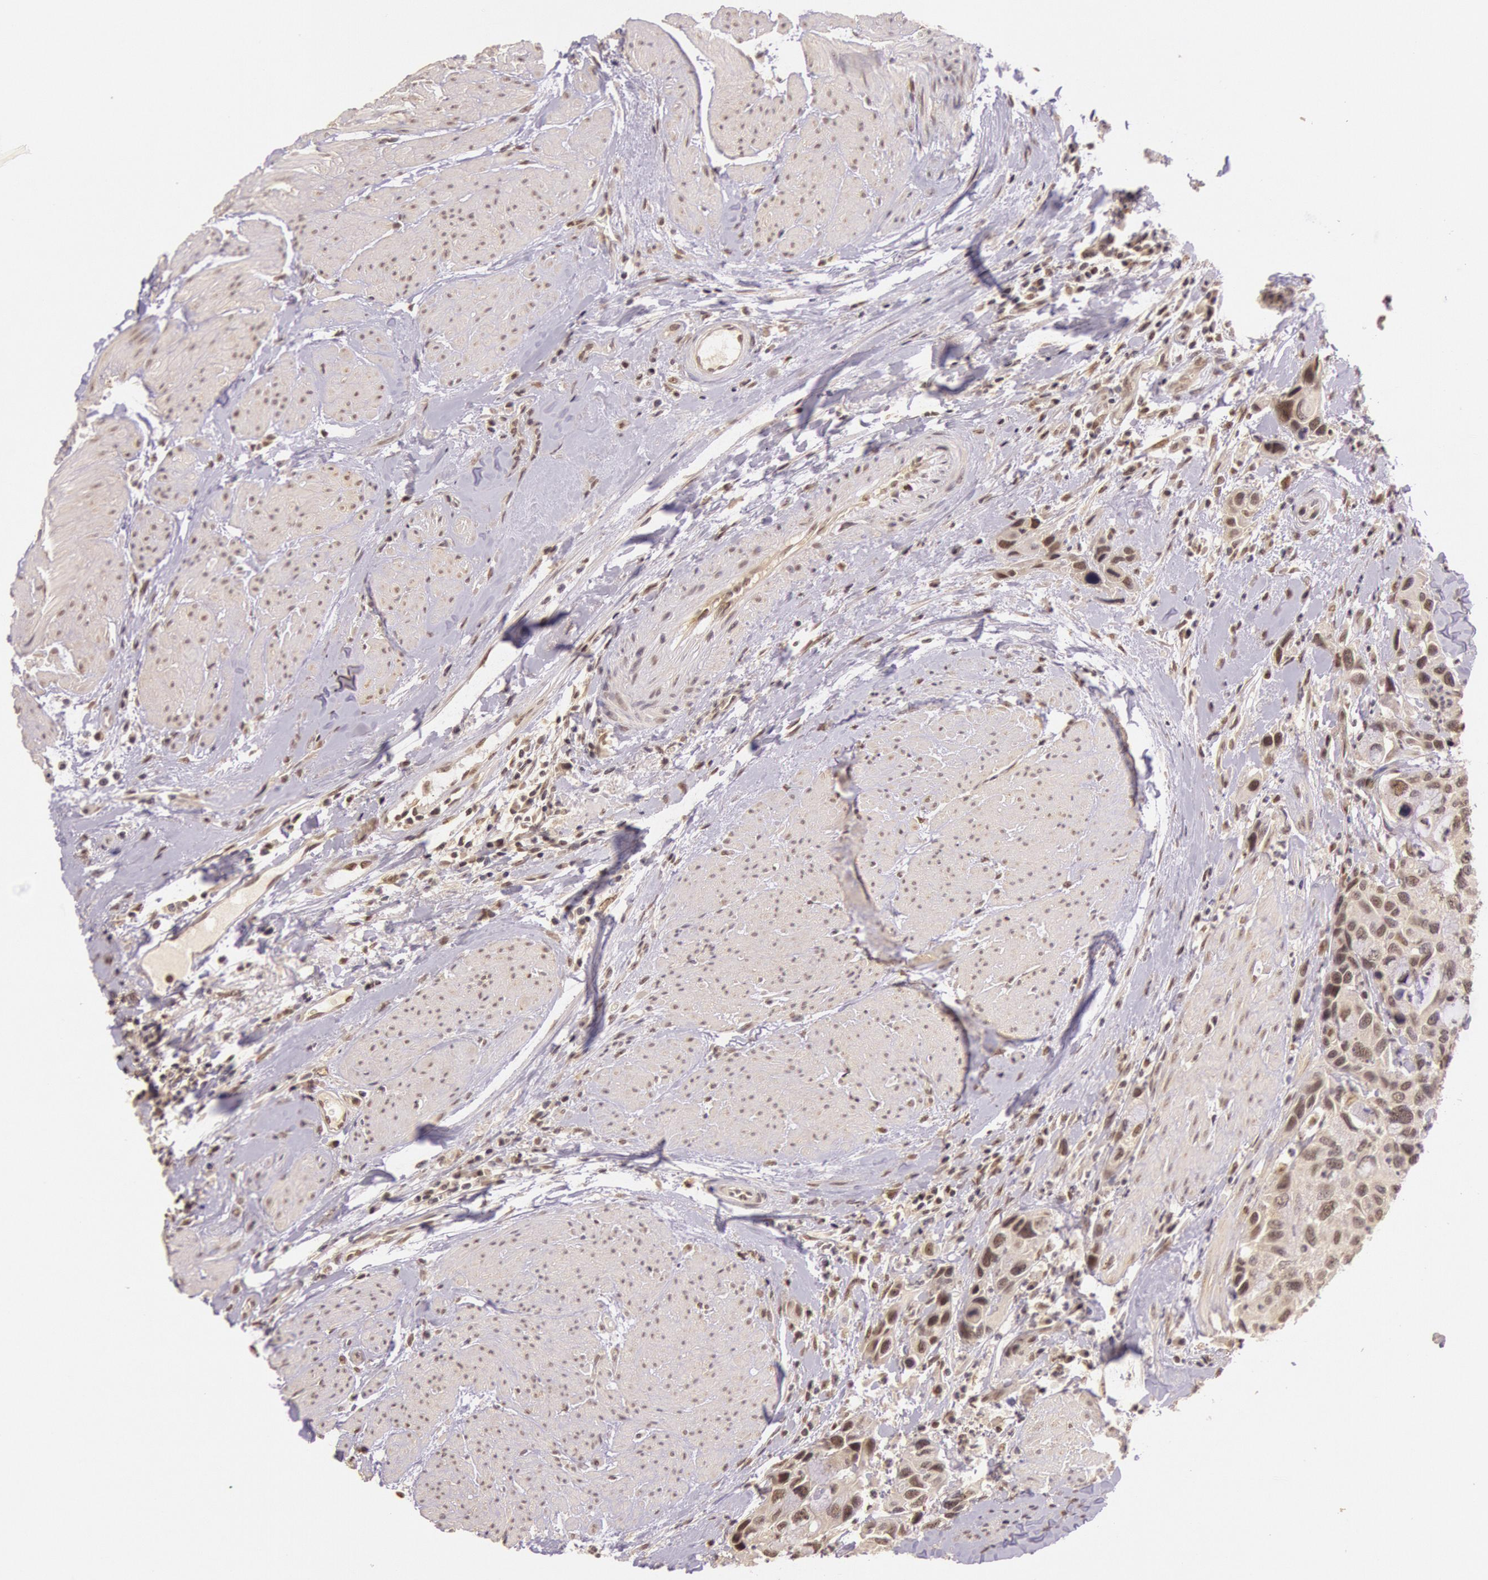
{"staining": {"intensity": "weak", "quantity": "<25%", "location": "cytoplasmic/membranous"}, "tissue": "urothelial cancer", "cell_type": "Tumor cells", "image_type": "cancer", "snomed": [{"axis": "morphology", "description": "Urothelial carcinoma, High grade"}, {"axis": "topography", "description": "Urinary bladder"}], "caption": "IHC of human urothelial cancer reveals no expression in tumor cells.", "gene": "RTL10", "patient": {"sex": "male", "age": 66}}